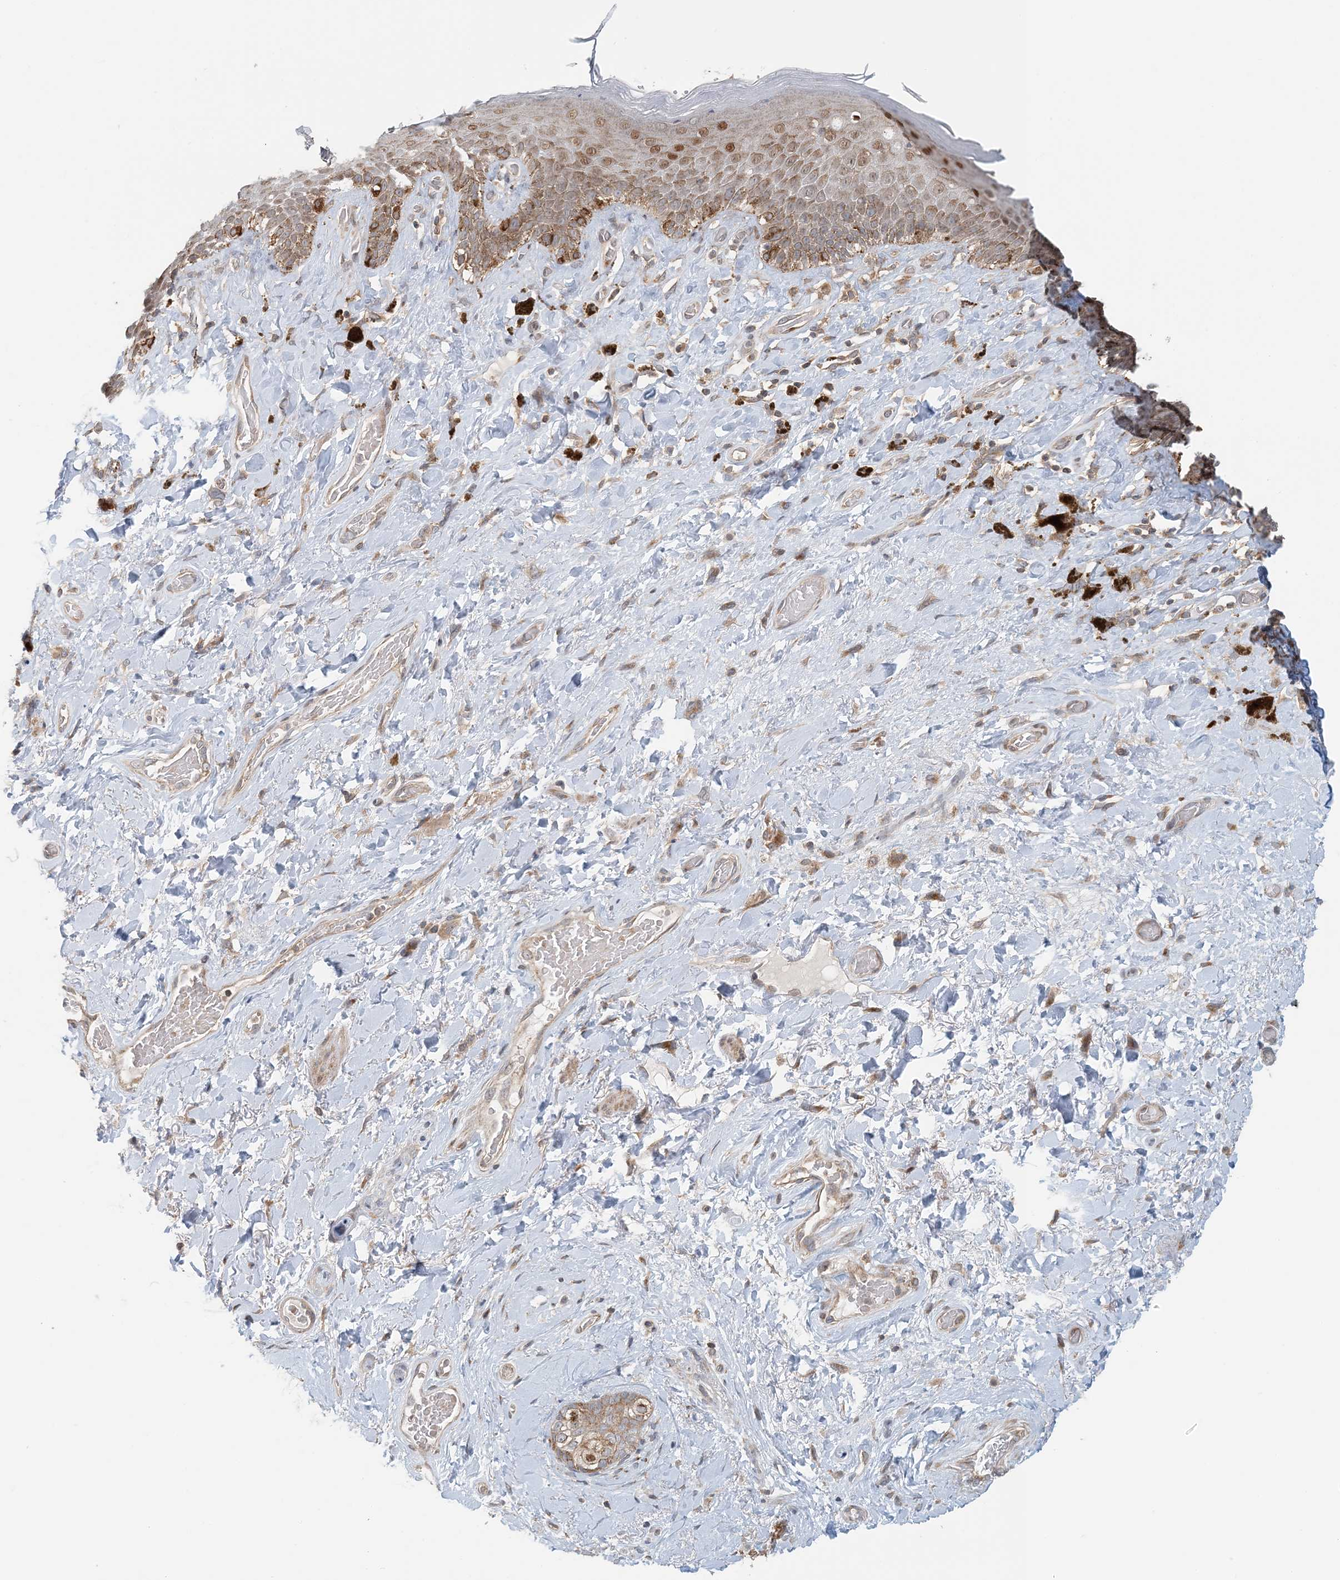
{"staining": {"intensity": "moderate", "quantity": ">75%", "location": "cytoplasmic/membranous,nuclear"}, "tissue": "skin", "cell_type": "Epidermal cells", "image_type": "normal", "snomed": [{"axis": "morphology", "description": "Normal tissue, NOS"}, {"axis": "topography", "description": "Anal"}], "caption": "High-magnification brightfield microscopy of unremarkable skin stained with DAB (3,3'-diaminobenzidine) (brown) and counterstained with hematoxylin (blue). epidermal cells exhibit moderate cytoplasmic/membranous,nuclear staining is seen in approximately>75% of cells.", "gene": "ATP13A2", "patient": {"sex": "female", "age": 78}}